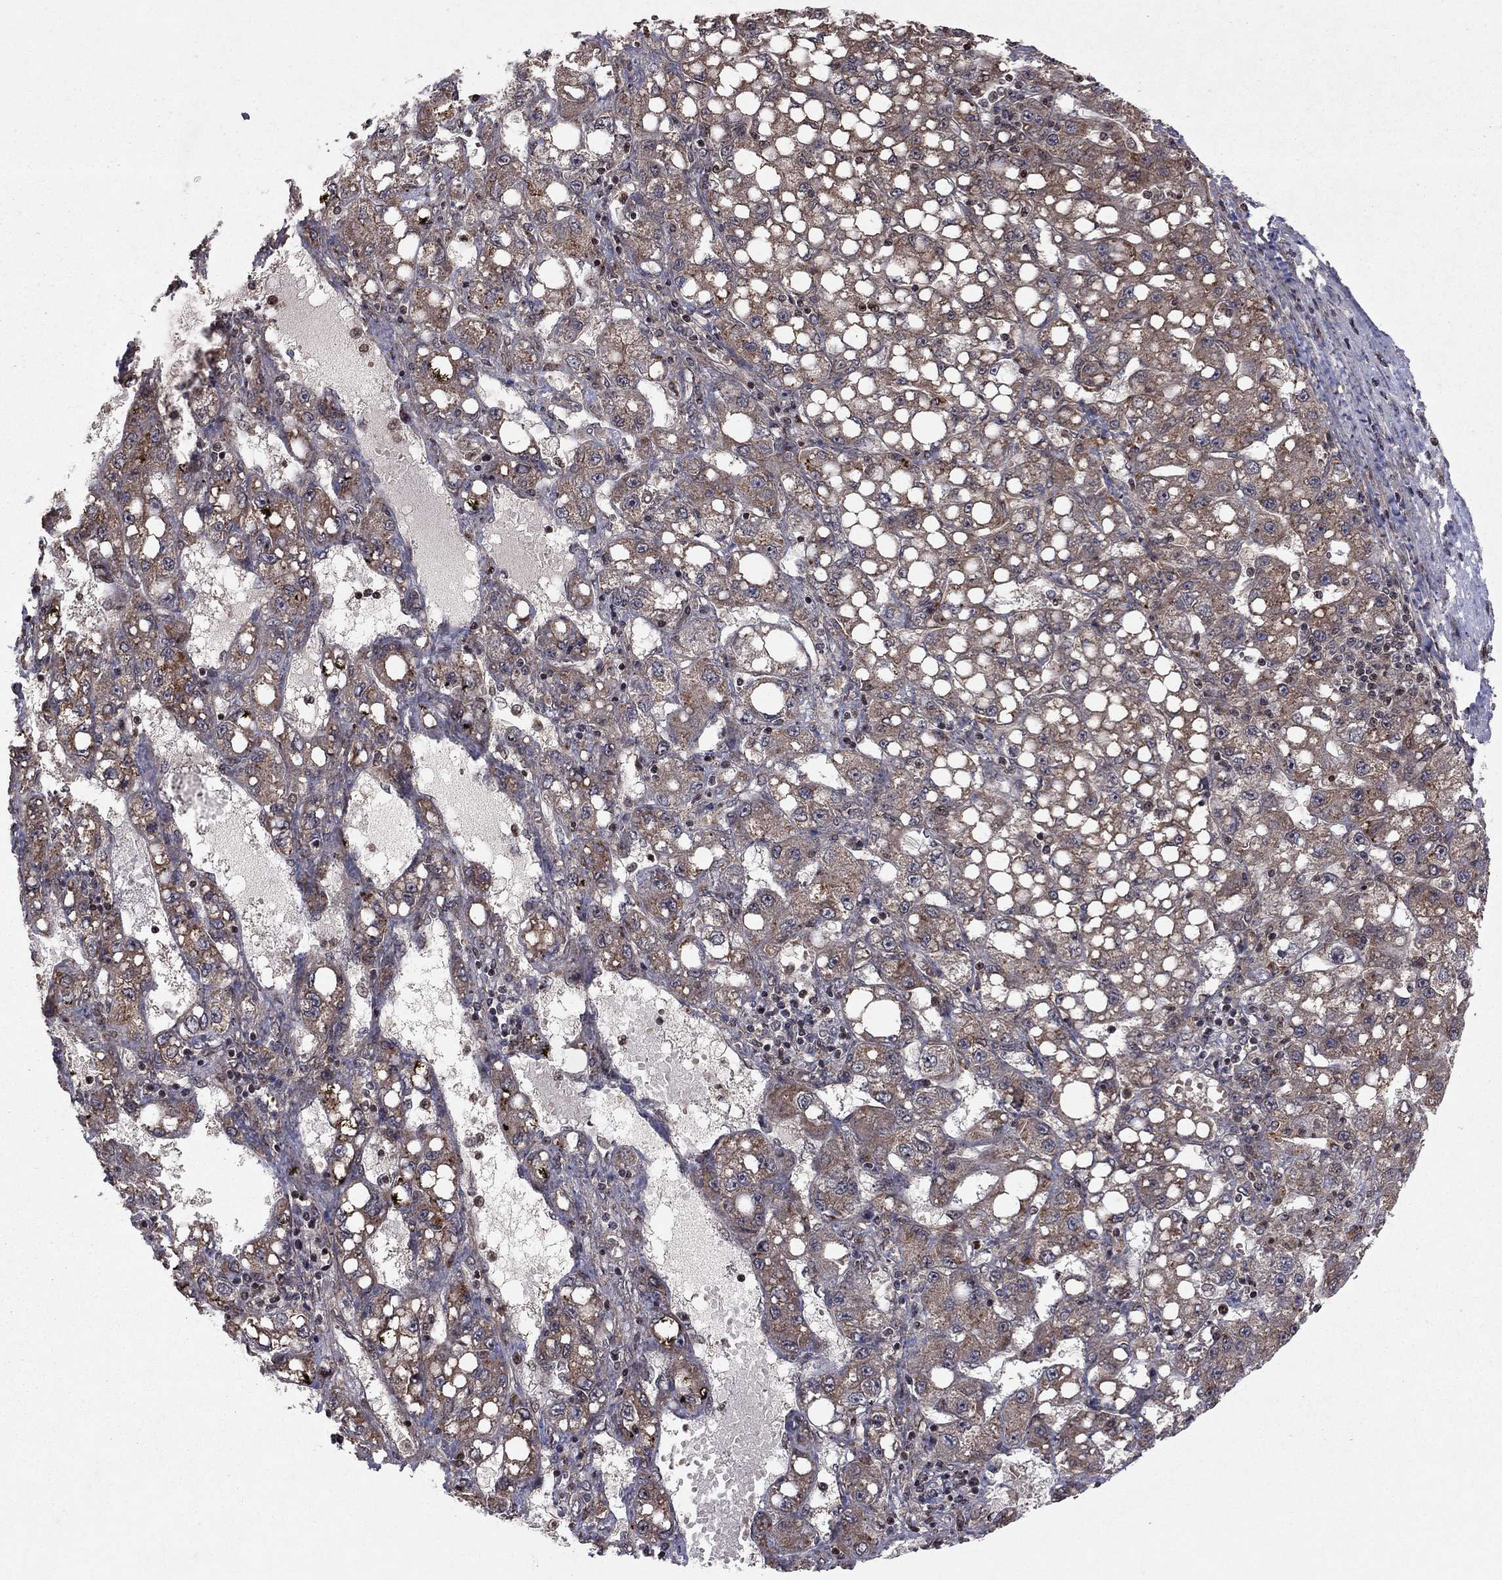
{"staining": {"intensity": "moderate", "quantity": "25%-75%", "location": "cytoplasmic/membranous"}, "tissue": "liver cancer", "cell_type": "Tumor cells", "image_type": "cancer", "snomed": [{"axis": "morphology", "description": "Carcinoma, Hepatocellular, NOS"}, {"axis": "topography", "description": "Liver"}], "caption": "Immunohistochemistry (IHC) of human liver cancer (hepatocellular carcinoma) demonstrates medium levels of moderate cytoplasmic/membranous positivity in approximately 25%-75% of tumor cells.", "gene": "SORBS1", "patient": {"sex": "female", "age": 65}}